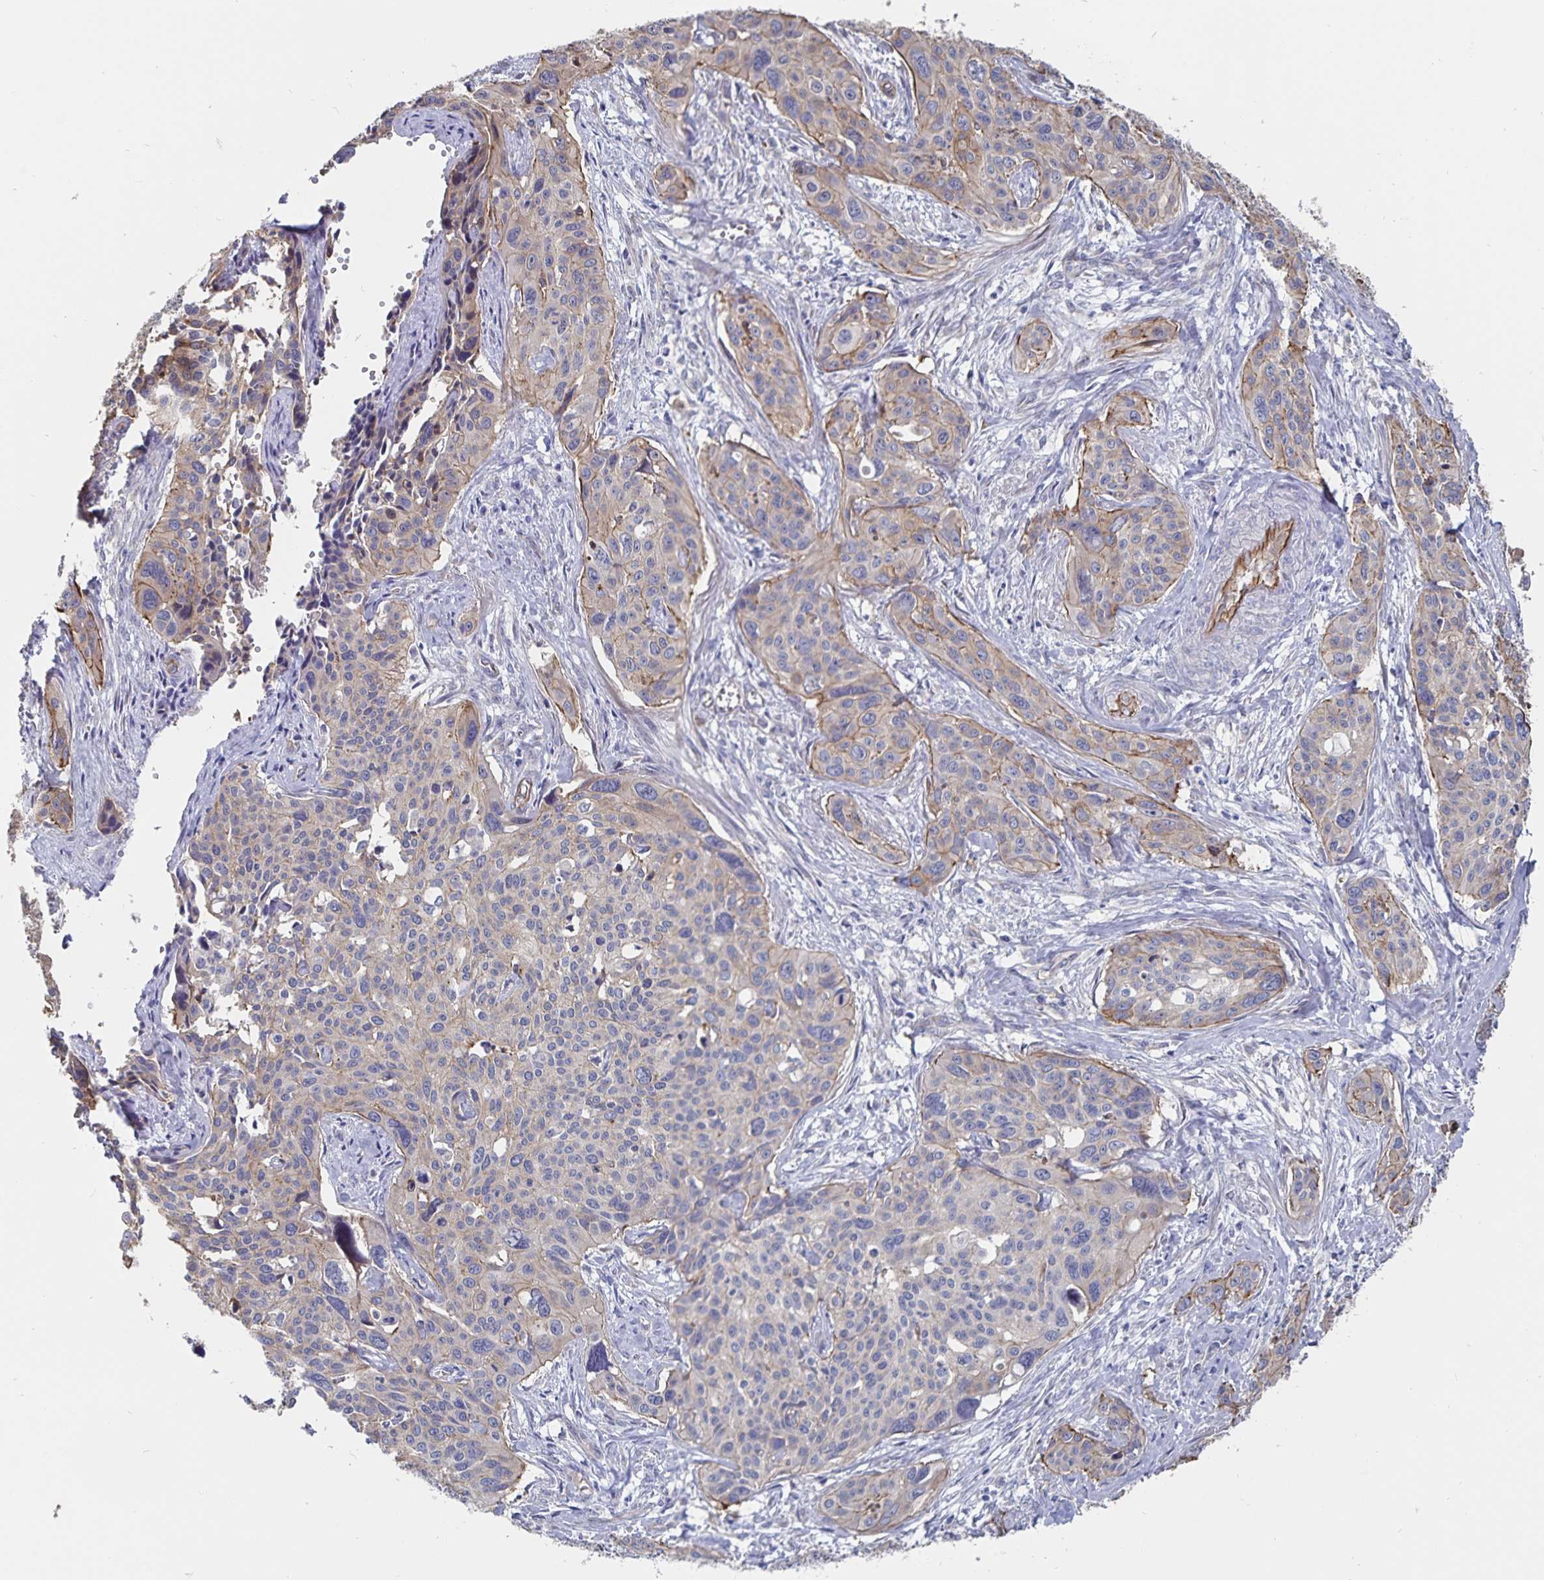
{"staining": {"intensity": "weak", "quantity": "<25%", "location": "cytoplasmic/membranous"}, "tissue": "cervical cancer", "cell_type": "Tumor cells", "image_type": "cancer", "snomed": [{"axis": "morphology", "description": "Squamous cell carcinoma, NOS"}, {"axis": "topography", "description": "Cervix"}], "caption": "Immunohistochemistry histopathology image of neoplastic tissue: human squamous cell carcinoma (cervical) stained with DAB demonstrates no significant protein positivity in tumor cells.", "gene": "SSTR1", "patient": {"sex": "female", "age": 31}}